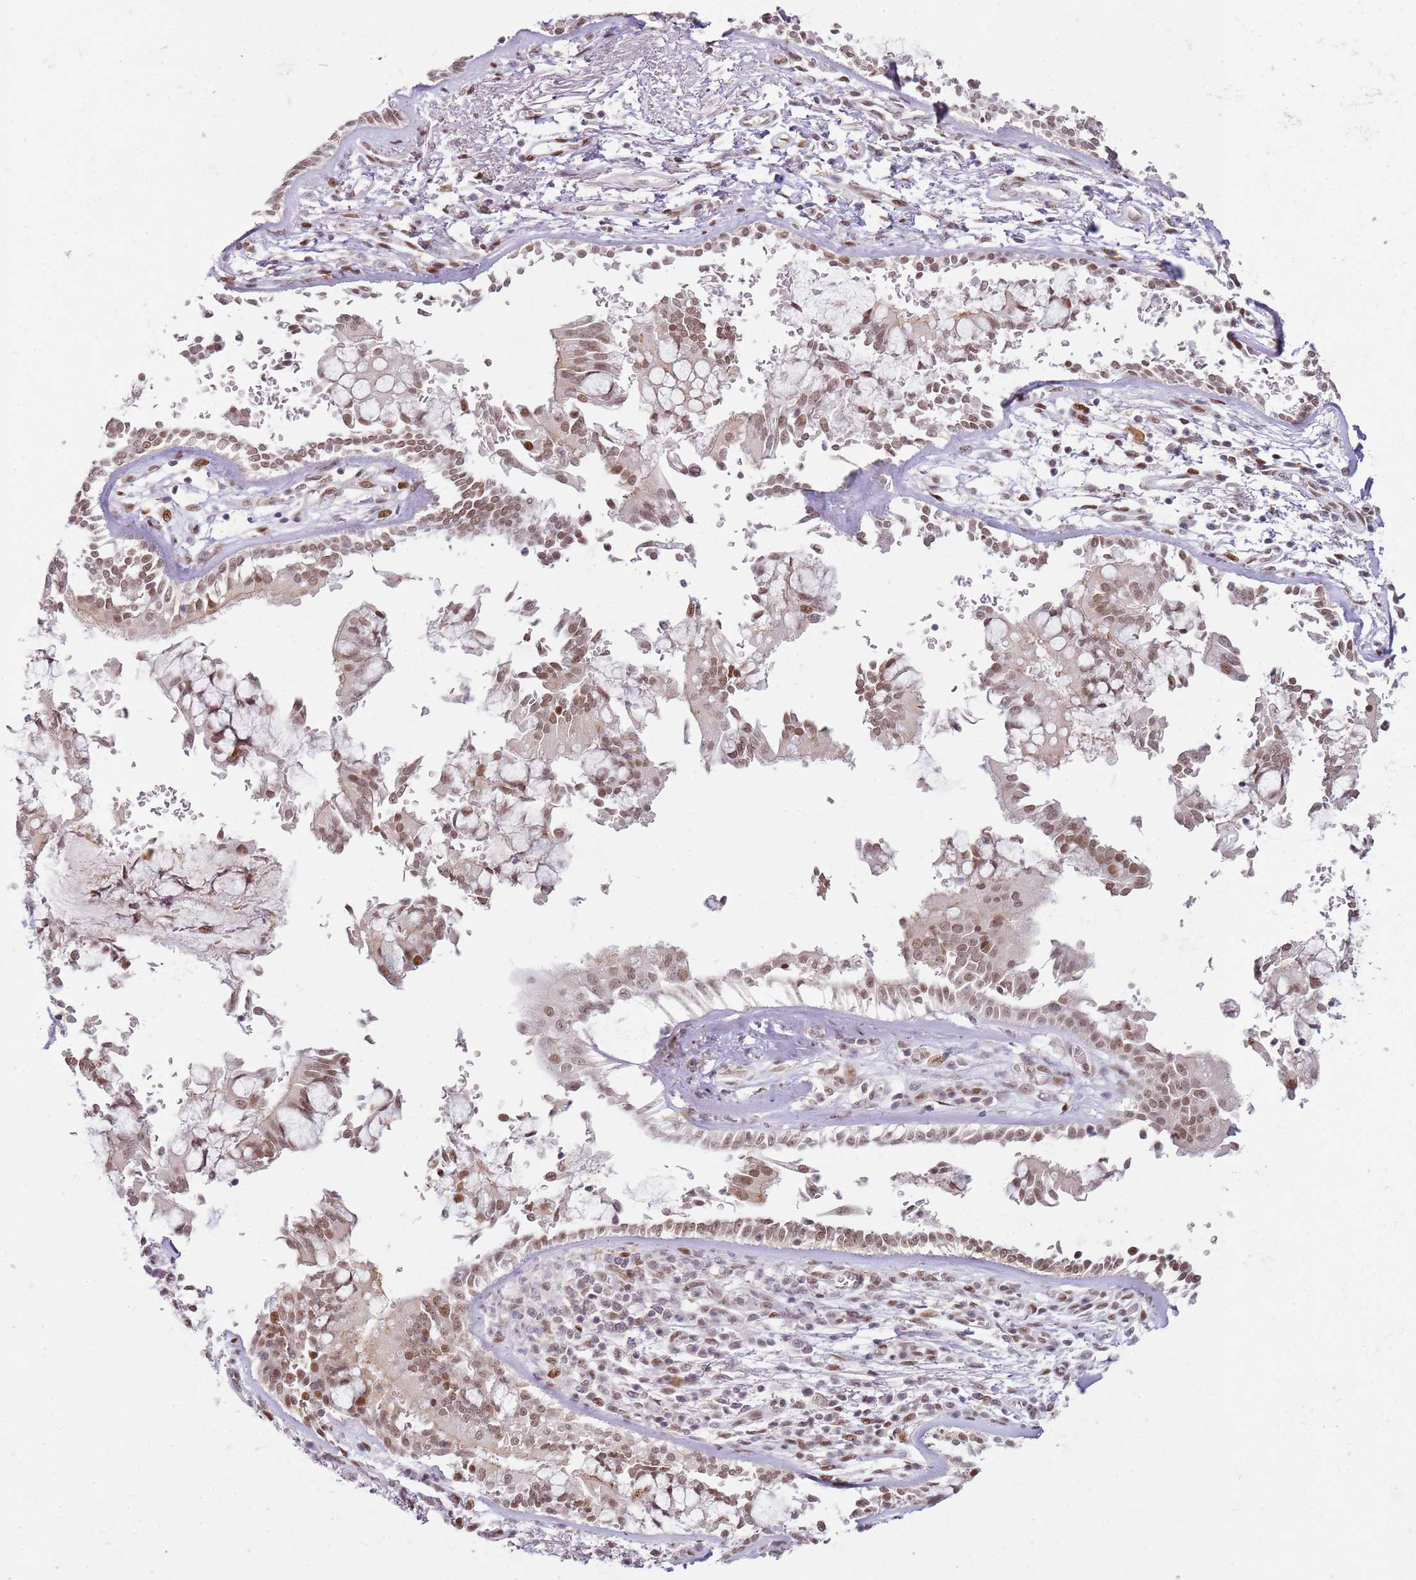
{"staining": {"intensity": "weak", "quantity": "25%-75%", "location": "nuclear"}, "tissue": "adipose tissue", "cell_type": "Adipocytes", "image_type": "normal", "snomed": [{"axis": "morphology", "description": "Normal tissue, NOS"}, {"axis": "topography", "description": "Cartilage tissue"}], "caption": "Approximately 25%-75% of adipocytes in normal human adipose tissue show weak nuclear protein staining as visualized by brown immunohistochemical staining.", "gene": "PHC2", "patient": {"sex": "male", "age": 73}}